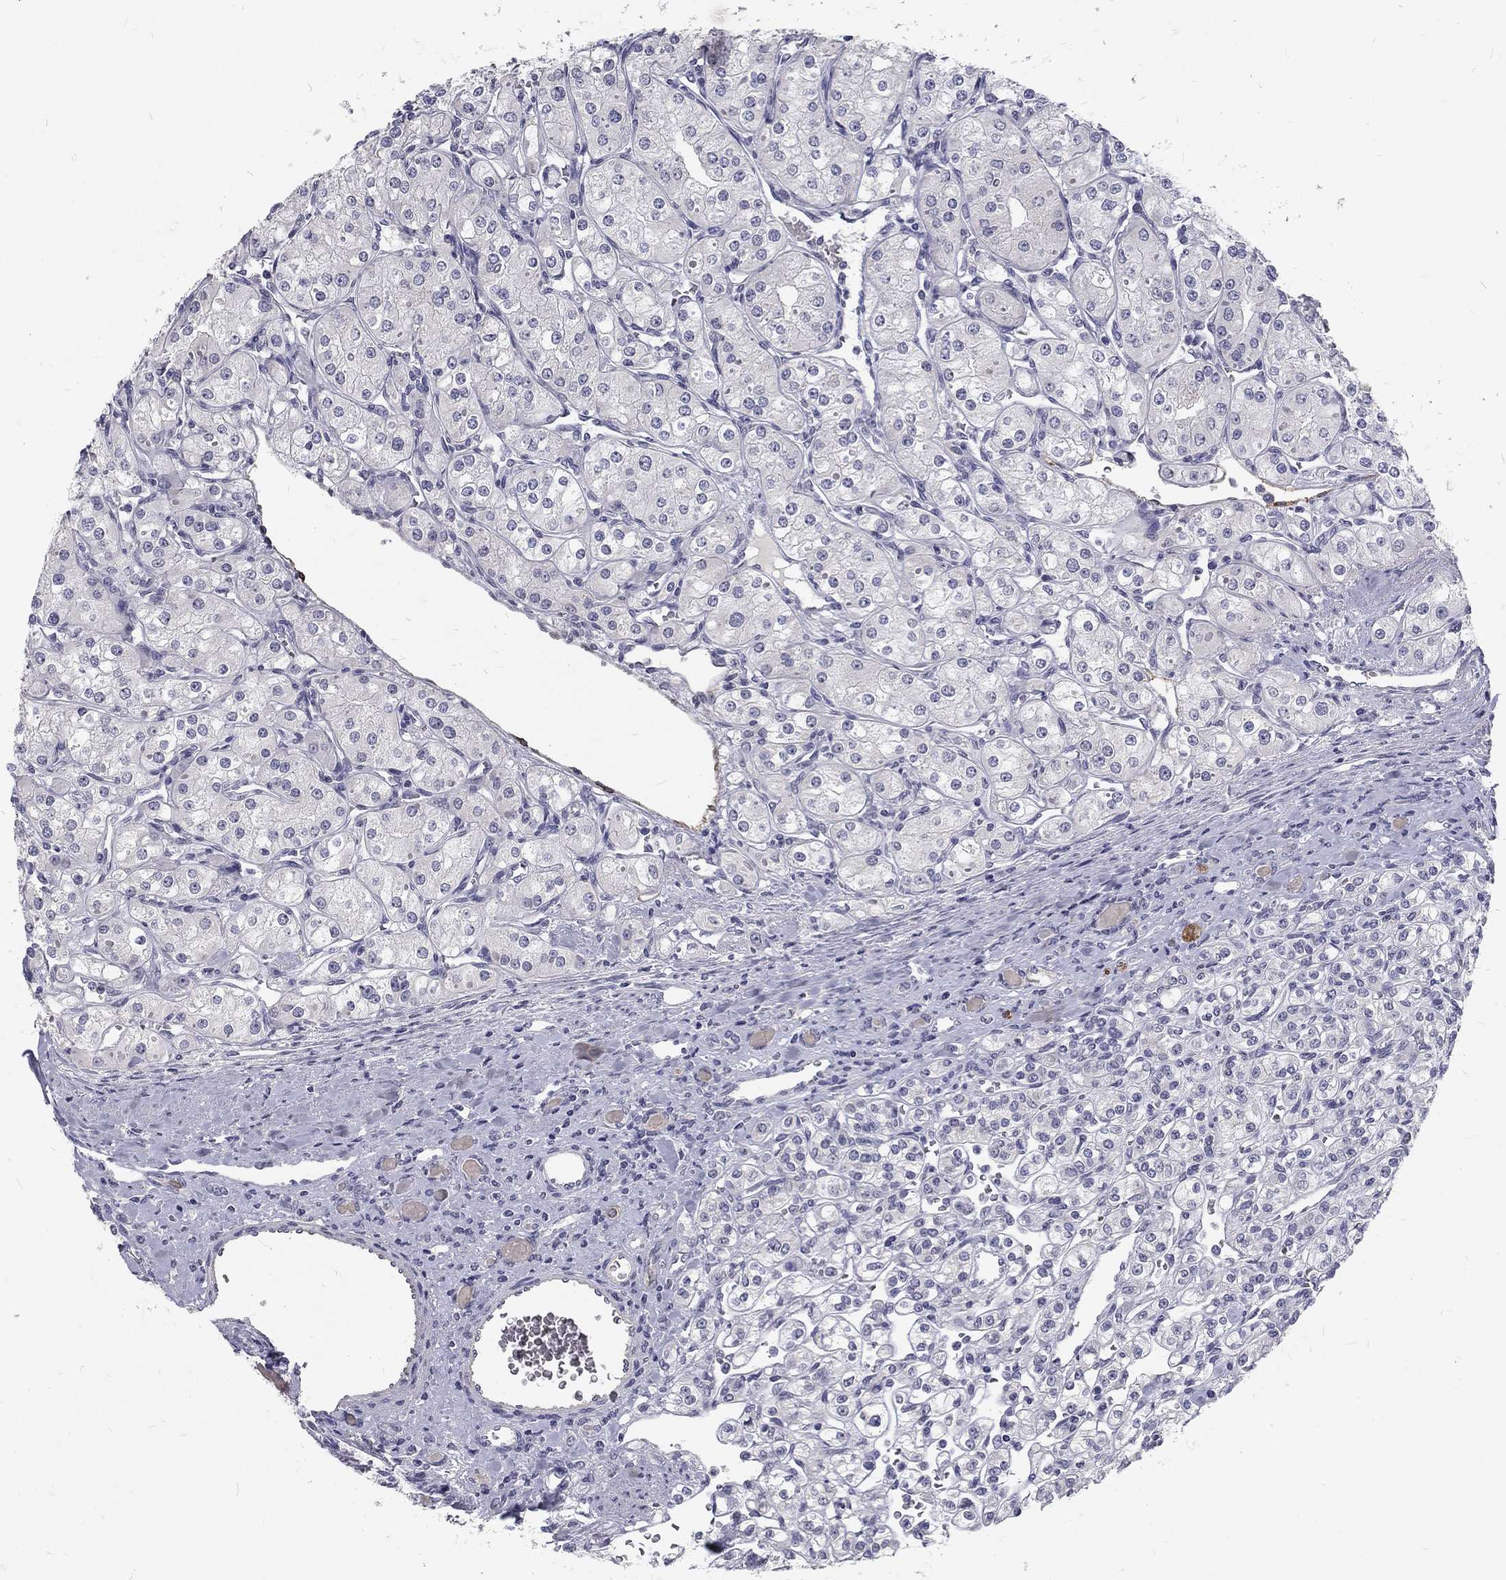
{"staining": {"intensity": "negative", "quantity": "none", "location": "none"}, "tissue": "renal cancer", "cell_type": "Tumor cells", "image_type": "cancer", "snomed": [{"axis": "morphology", "description": "Adenocarcinoma, NOS"}, {"axis": "topography", "description": "Kidney"}], "caption": "An immunohistochemistry (IHC) image of adenocarcinoma (renal) is shown. There is no staining in tumor cells of adenocarcinoma (renal).", "gene": "NOS1", "patient": {"sex": "male", "age": 77}}